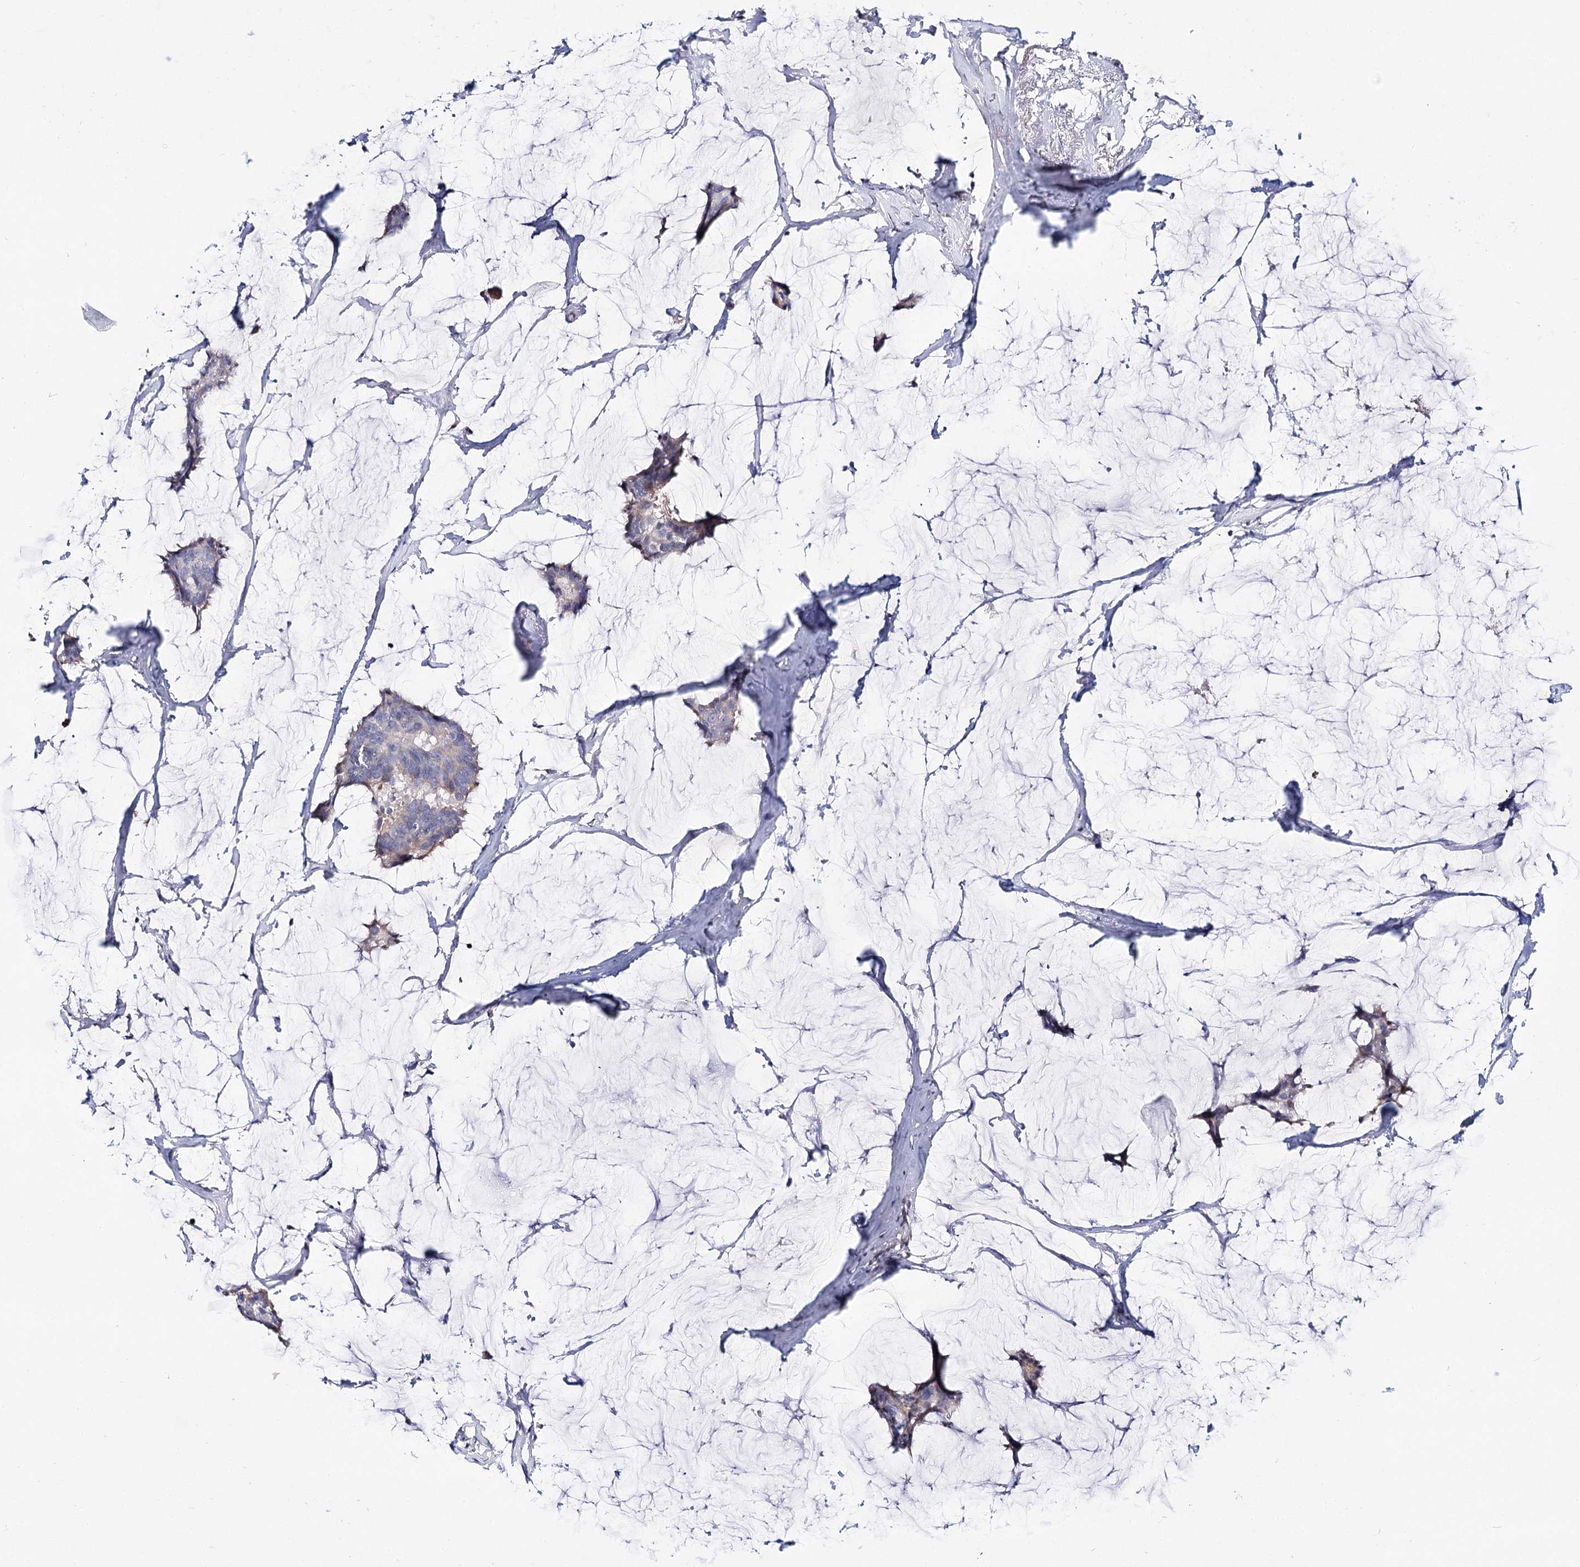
{"staining": {"intensity": "negative", "quantity": "none", "location": "none"}, "tissue": "breast cancer", "cell_type": "Tumor cells", "image_type": "cancer", "snomed": [{"axis": "morphology", "description": "Duct carcinoma"}, {"axis": "topography", "description": "Breast"}], "caption": "A histopathology image of human intraductal carcinoma (breast) is negative for staining in tumor cells. (Immunohistochemistry (ihc), brightfield microscopy, high magnification).", "gene": "TEX12", "patient": {"sex": "female", "age": 93}}